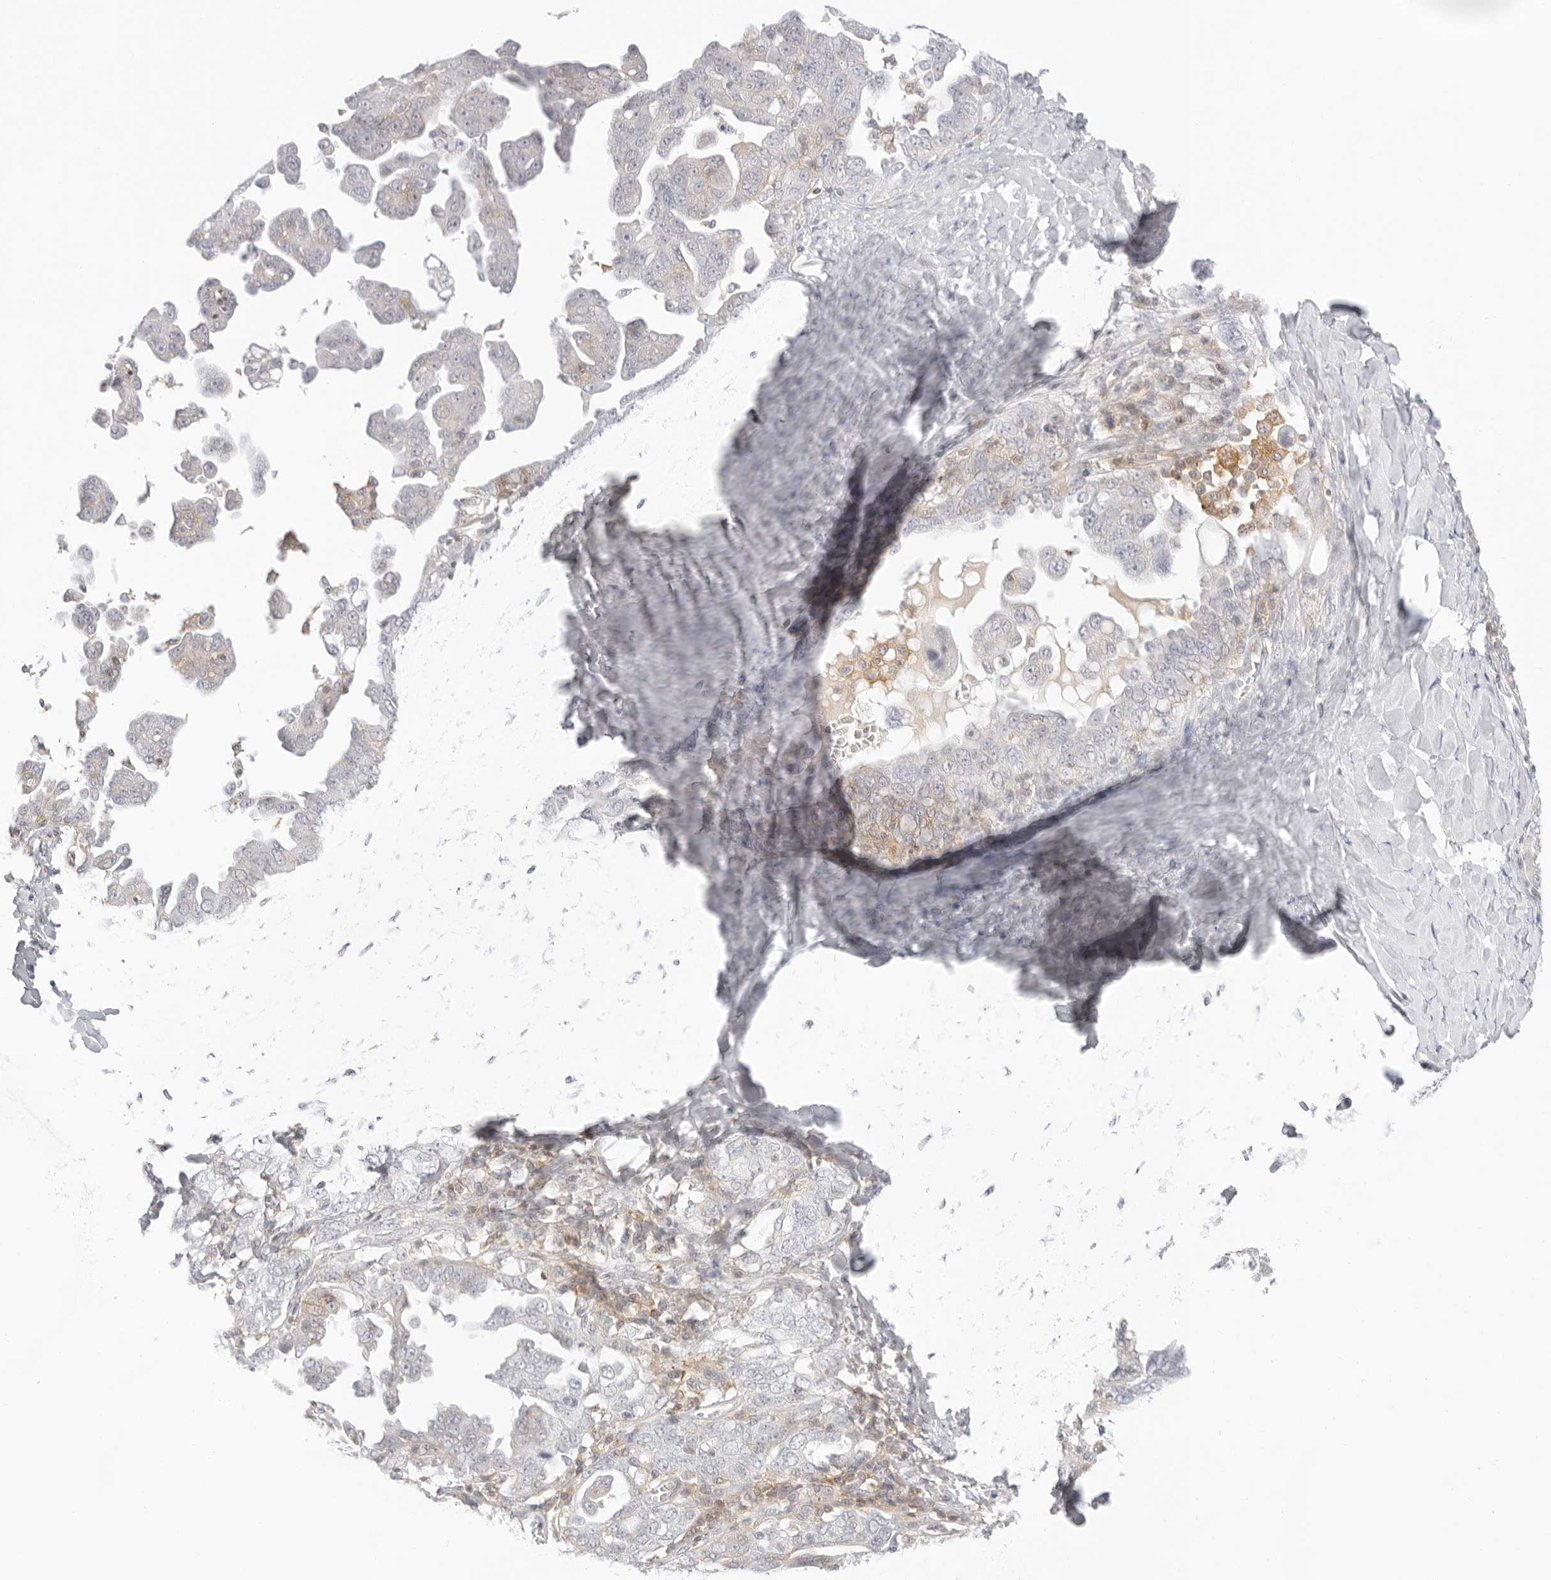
{"staining": {"intensity": "moderate", "quantity": "<25%", "location": "cytoplasmic/membranous"}, "tissue": "ovarian cancer", "cell_type": "Tumor cells", "image_type": "cancer", "snomed": [{"axis": "morphology", "description": "Carcinoma, endometroid"}, {"axis": "topography", "description": "Ovary"}], "caption": "Immunohistochemical staining of ovarian cancer (endometroid carcinoma) demonstrates low levels of moderate cytoplasmic/membranous expression in about <25% of tumor cells.", "gene": "TNFRSF14", "patient": {"sex": "female", "age": 62}}